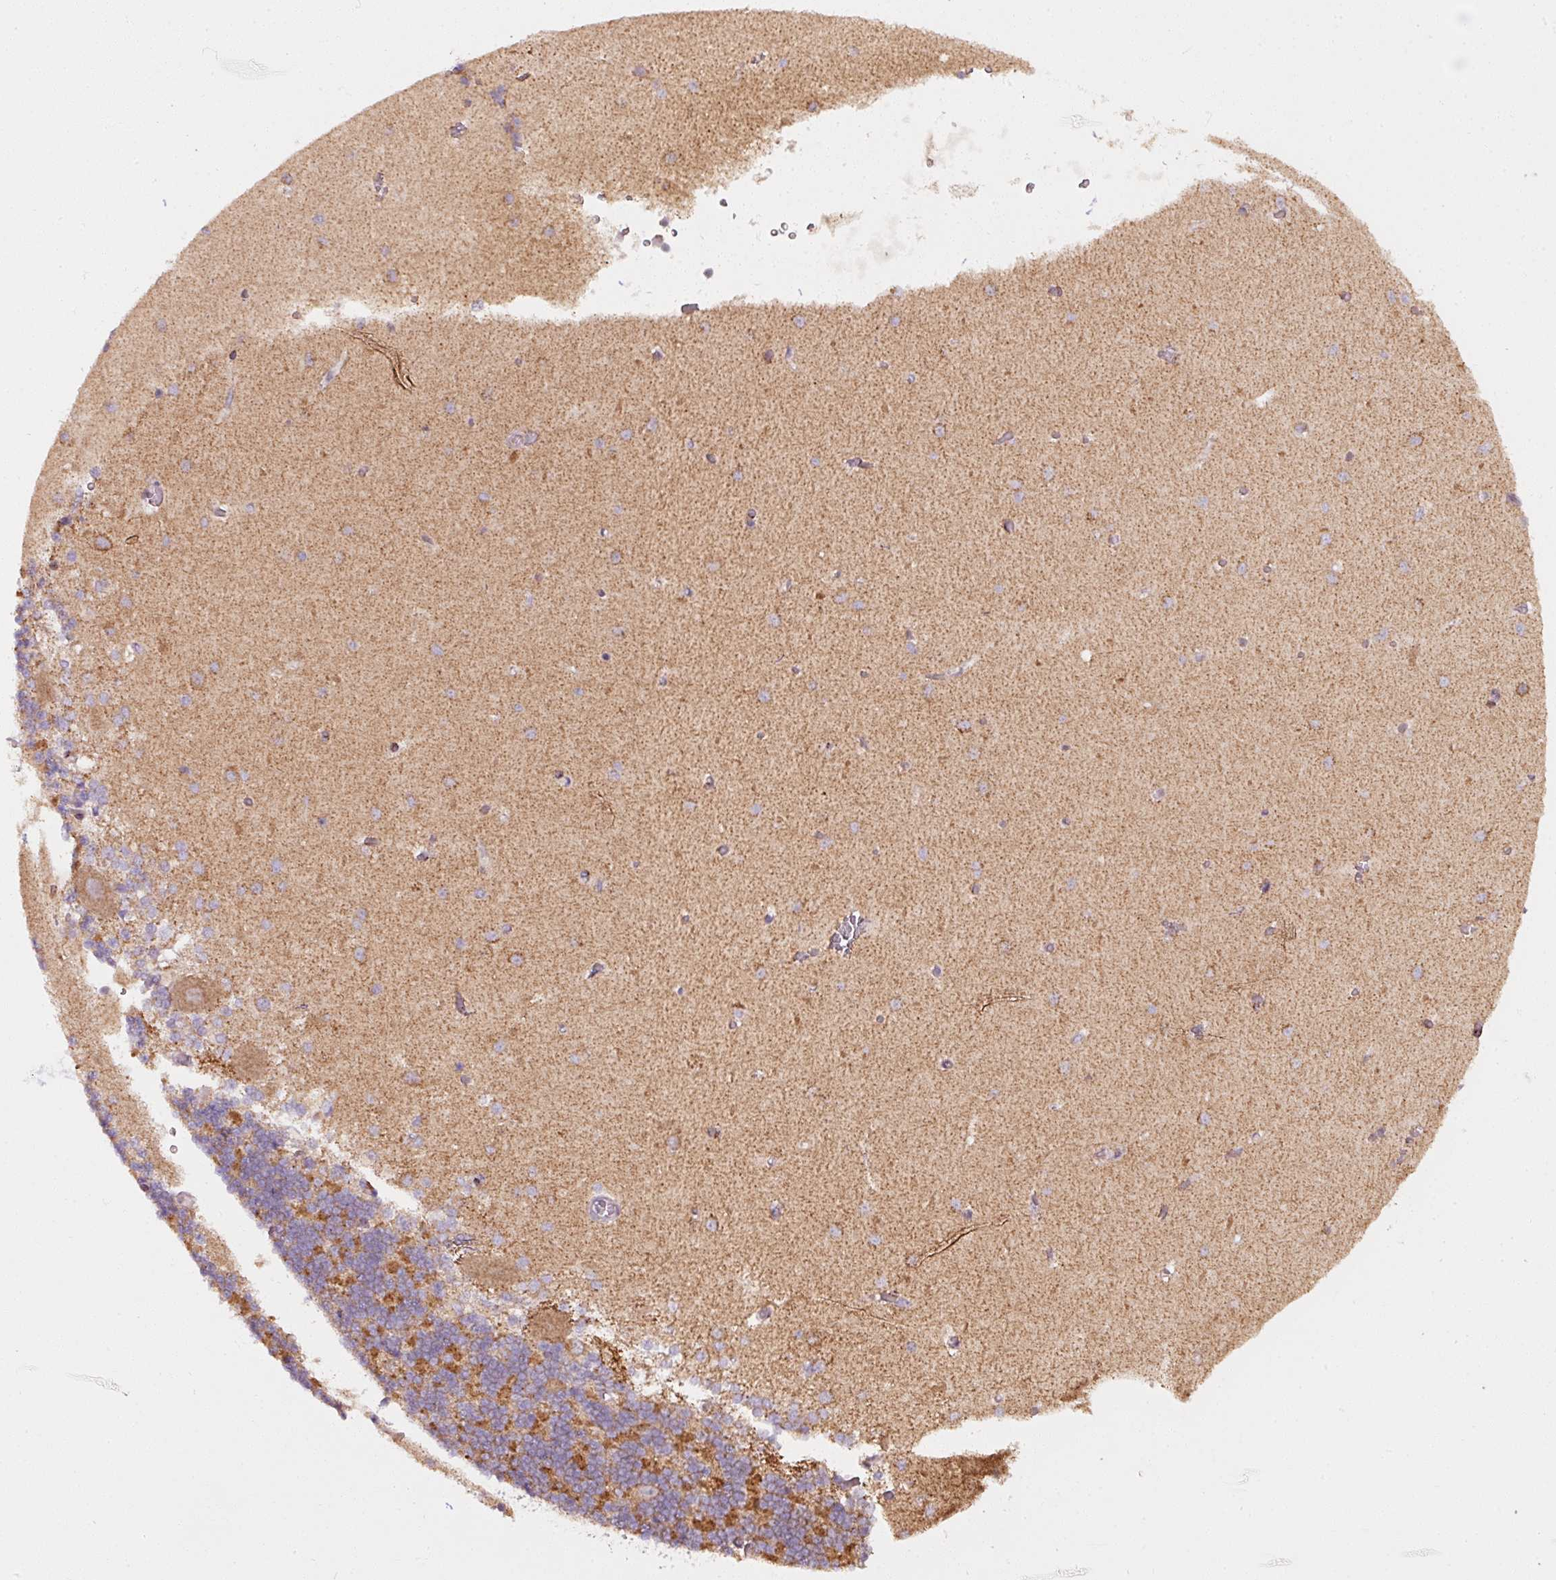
{"staining": {"intensity": "strong", "quantity": "25%-75%", "location": "cytoplasmic/membranous"}, "tissue": "cerebellum", "cell_type": "Cells in granular layer", "image_type": "normal", "snomed": [{"axis": "morphology", "description": "Normal tissue, NOS"}, {"axis": "topography", "description": "Cerebellum"}], "caption": "Immunohistochemistry (IHC) micrograph of normal cerebellum: human cerebellum stained using immunohistochemistry exhibits high levels of strong protein expression localized specifically in the cytoplasmic/membranous of cells in granular layer, appearing as a cytoplasmic/membranous brown color.", "gene": "MAGT1", "patient": {"sex": "male", "age": 37}}